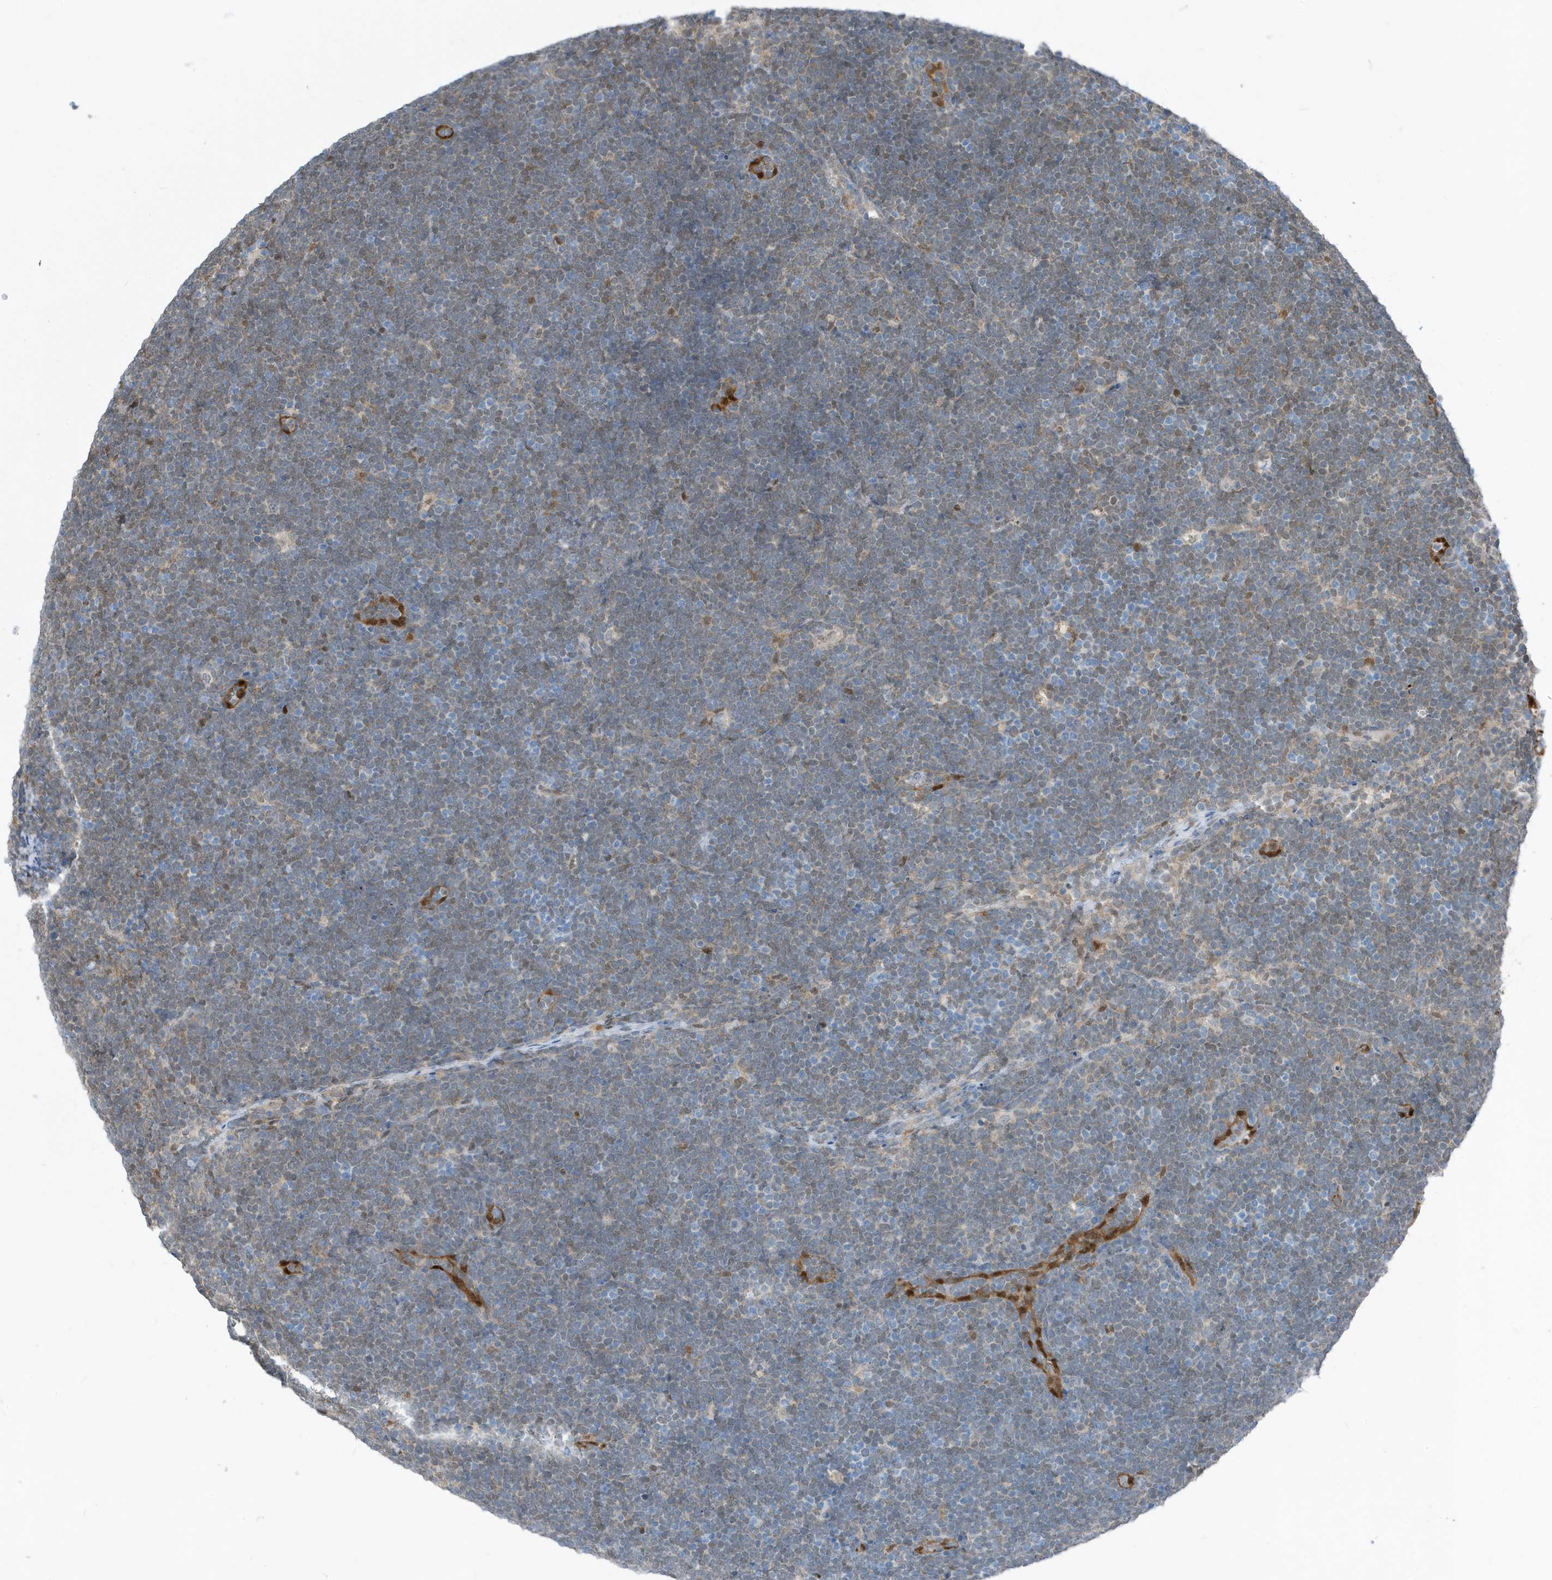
{"staining": {"intensity": "weak", "quantity": "25%-75%", "location": "cytoplasmic/membranous"}, "tissue": "lymphoma", "cell_type": "Tumor cells", "image_type": "cancer", "snomed": [{"axis": "morphology", "description": "Malignant lymphoma, non-Hodgkin's type, High grade"}, {"axis": "topography", "description": "Lymph node"}], "caption": "There is low levels of weak cytoplasmic/membranous expression in tumor cells of lymphoma, as demonstrated by immunohistochemical staining (brown color).", "gene": "NCOA7", "patient": {"sex": "male", "age": 13}}